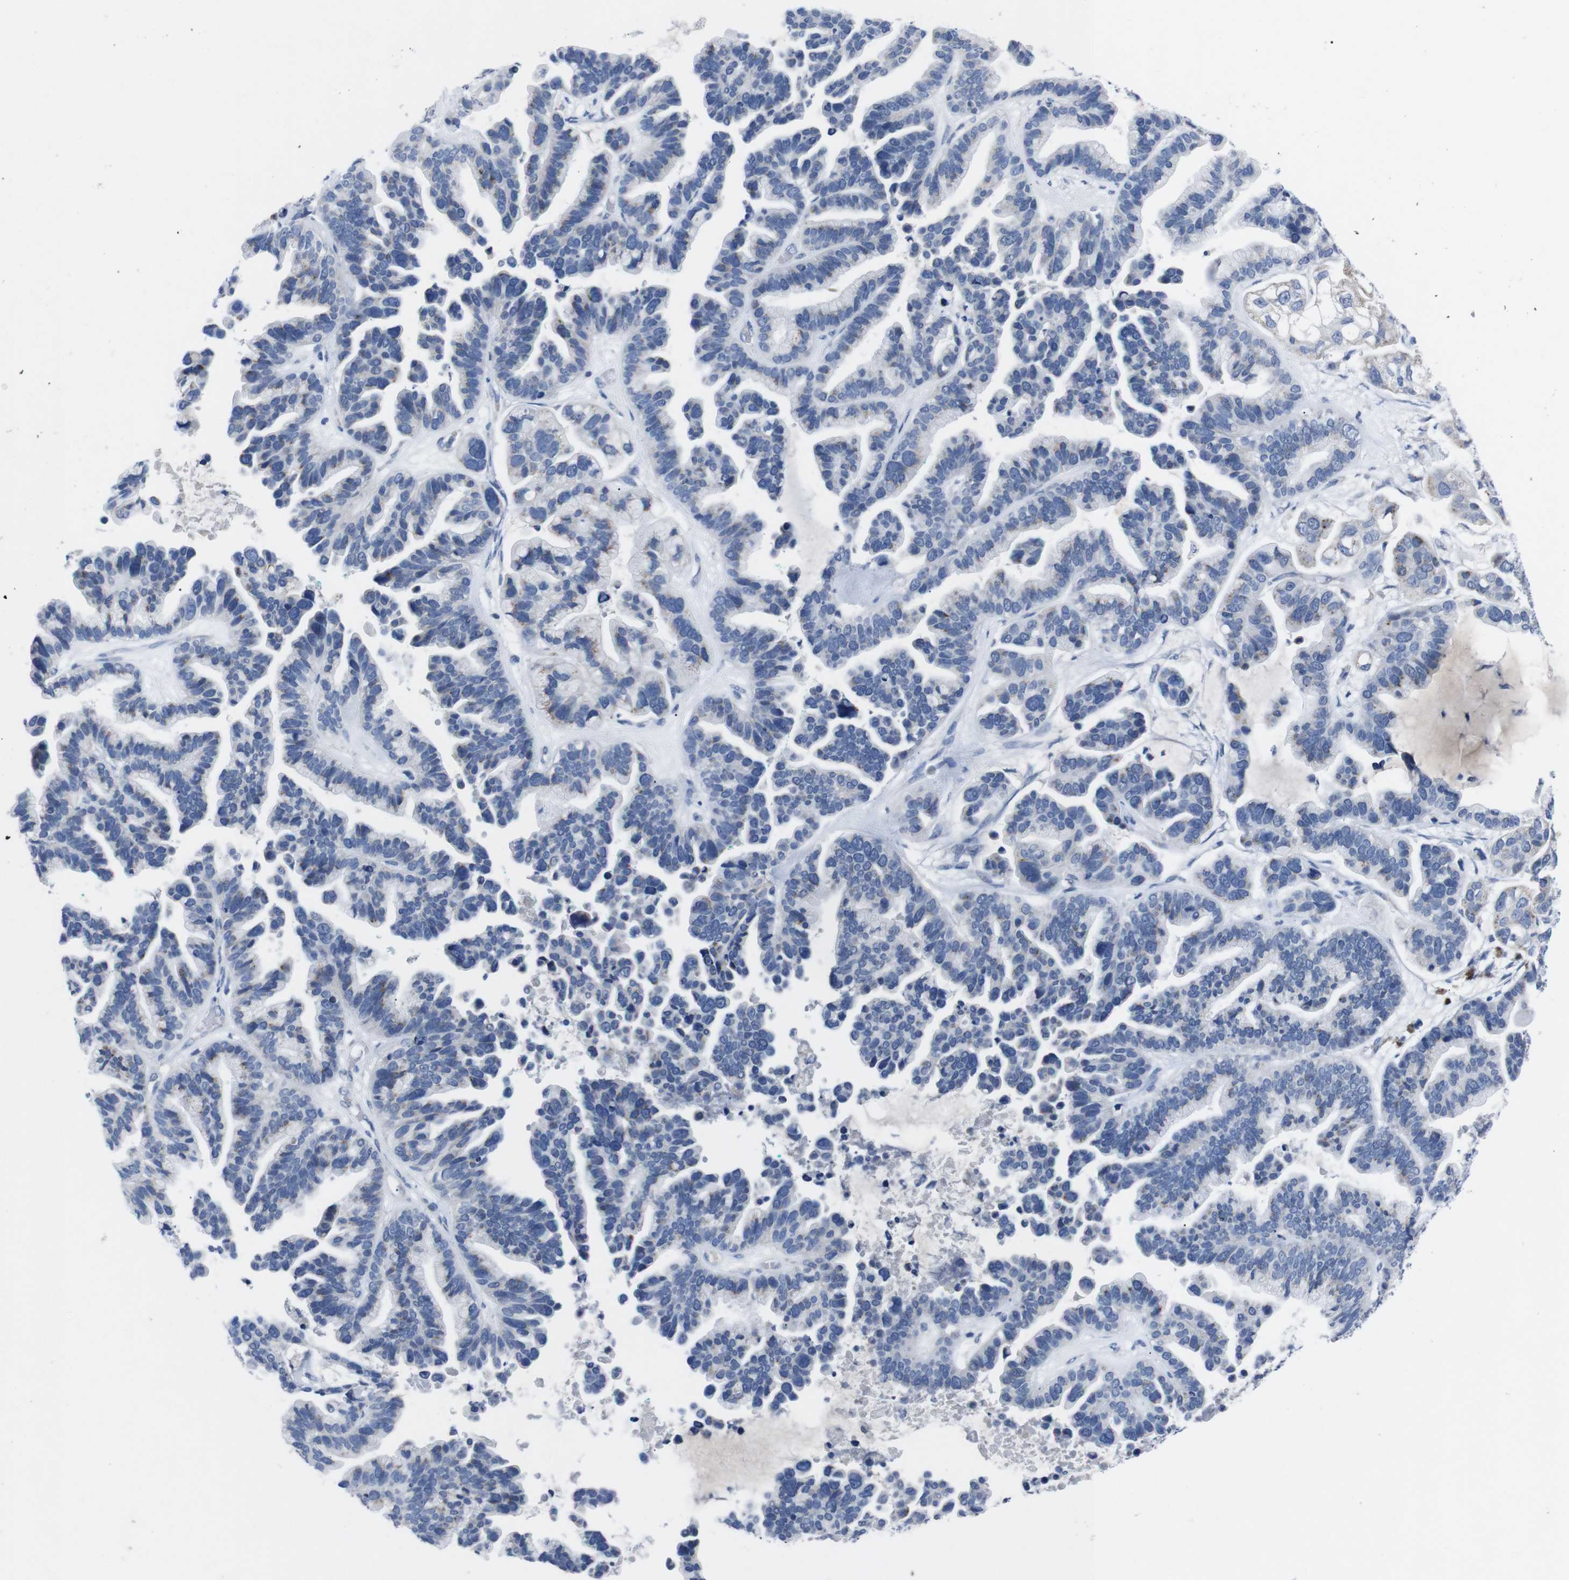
{"staining": {"intensity": "moderate", "quantity": "25%-75%", "location": "cytoplasmic/membranous"}, "tissue": "ovarian cancer", "cell_type": "Tumor cells", "image_type": "cancer", "snomed": [{"axis": "morphology", "description": "Cystadenocarcinoma, serous, NOS"}, {"axis": "topography", "description": "Ovary"}], "caption": "IHC photomicrograph of neoplastic tissue: human ovarian serous cystadenocarcinoma stained using IHC exhibits medium levels of moderate protein expression localized specifically in the cytoplasmic/membranous of tumor cells, appearing as a cytoplasmic/membranous brown color.", "gene": "IRF4", "patient": {"sex": "female", "age": 56}}